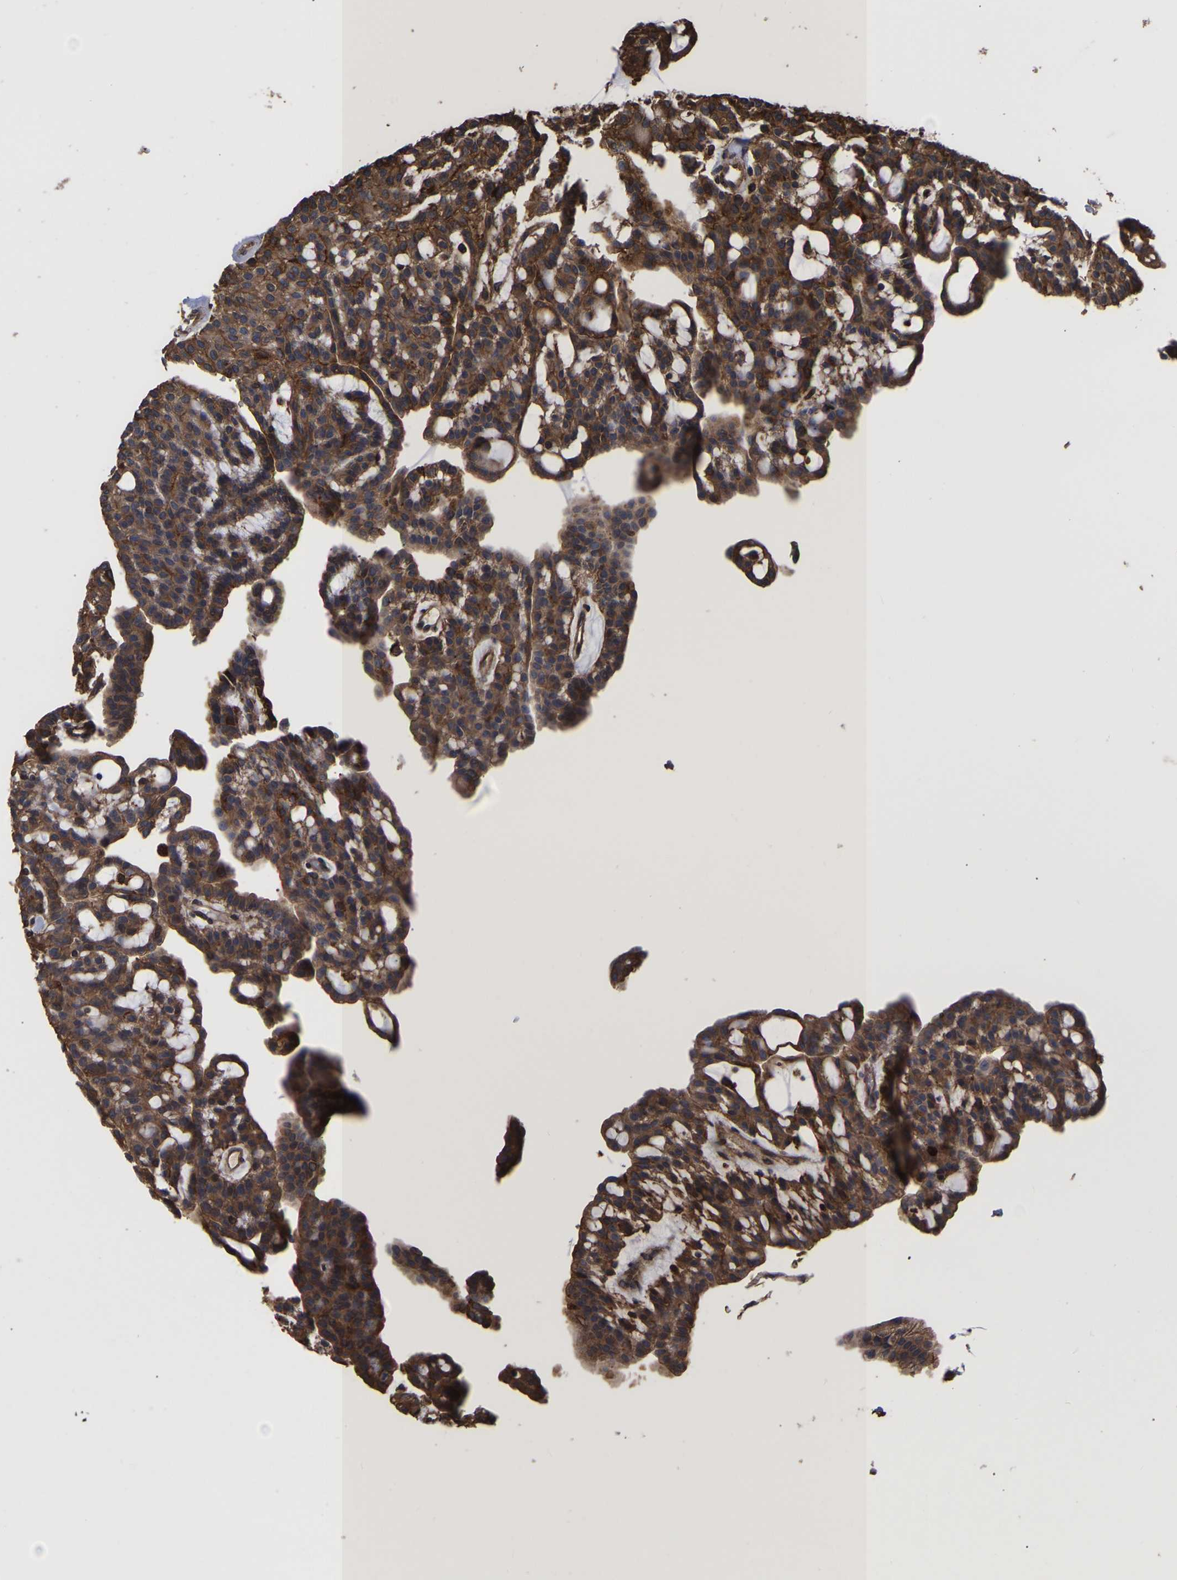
{"staining": {"intensity": "strong", "quantity": ">75%", "location": "cytoplasmic/membranous"}, "tissue": "renal cancer", "cell_type": "Tumor cells", "image_type": "cancer", "snomed": [{"axis": "morphology", "description": "Adenocarcinoma, NOS"}, {"axis": "topography", "description": "Kidney"}], "caption": "Immunohistochemical staining of adenocarcinoma (renal) shows high levels of strong cytoplasmic/membranous protein staining in approximately >75% of tumor cells.", "gene": "LIF", "patient": {"sex": "male", "age": 63}}